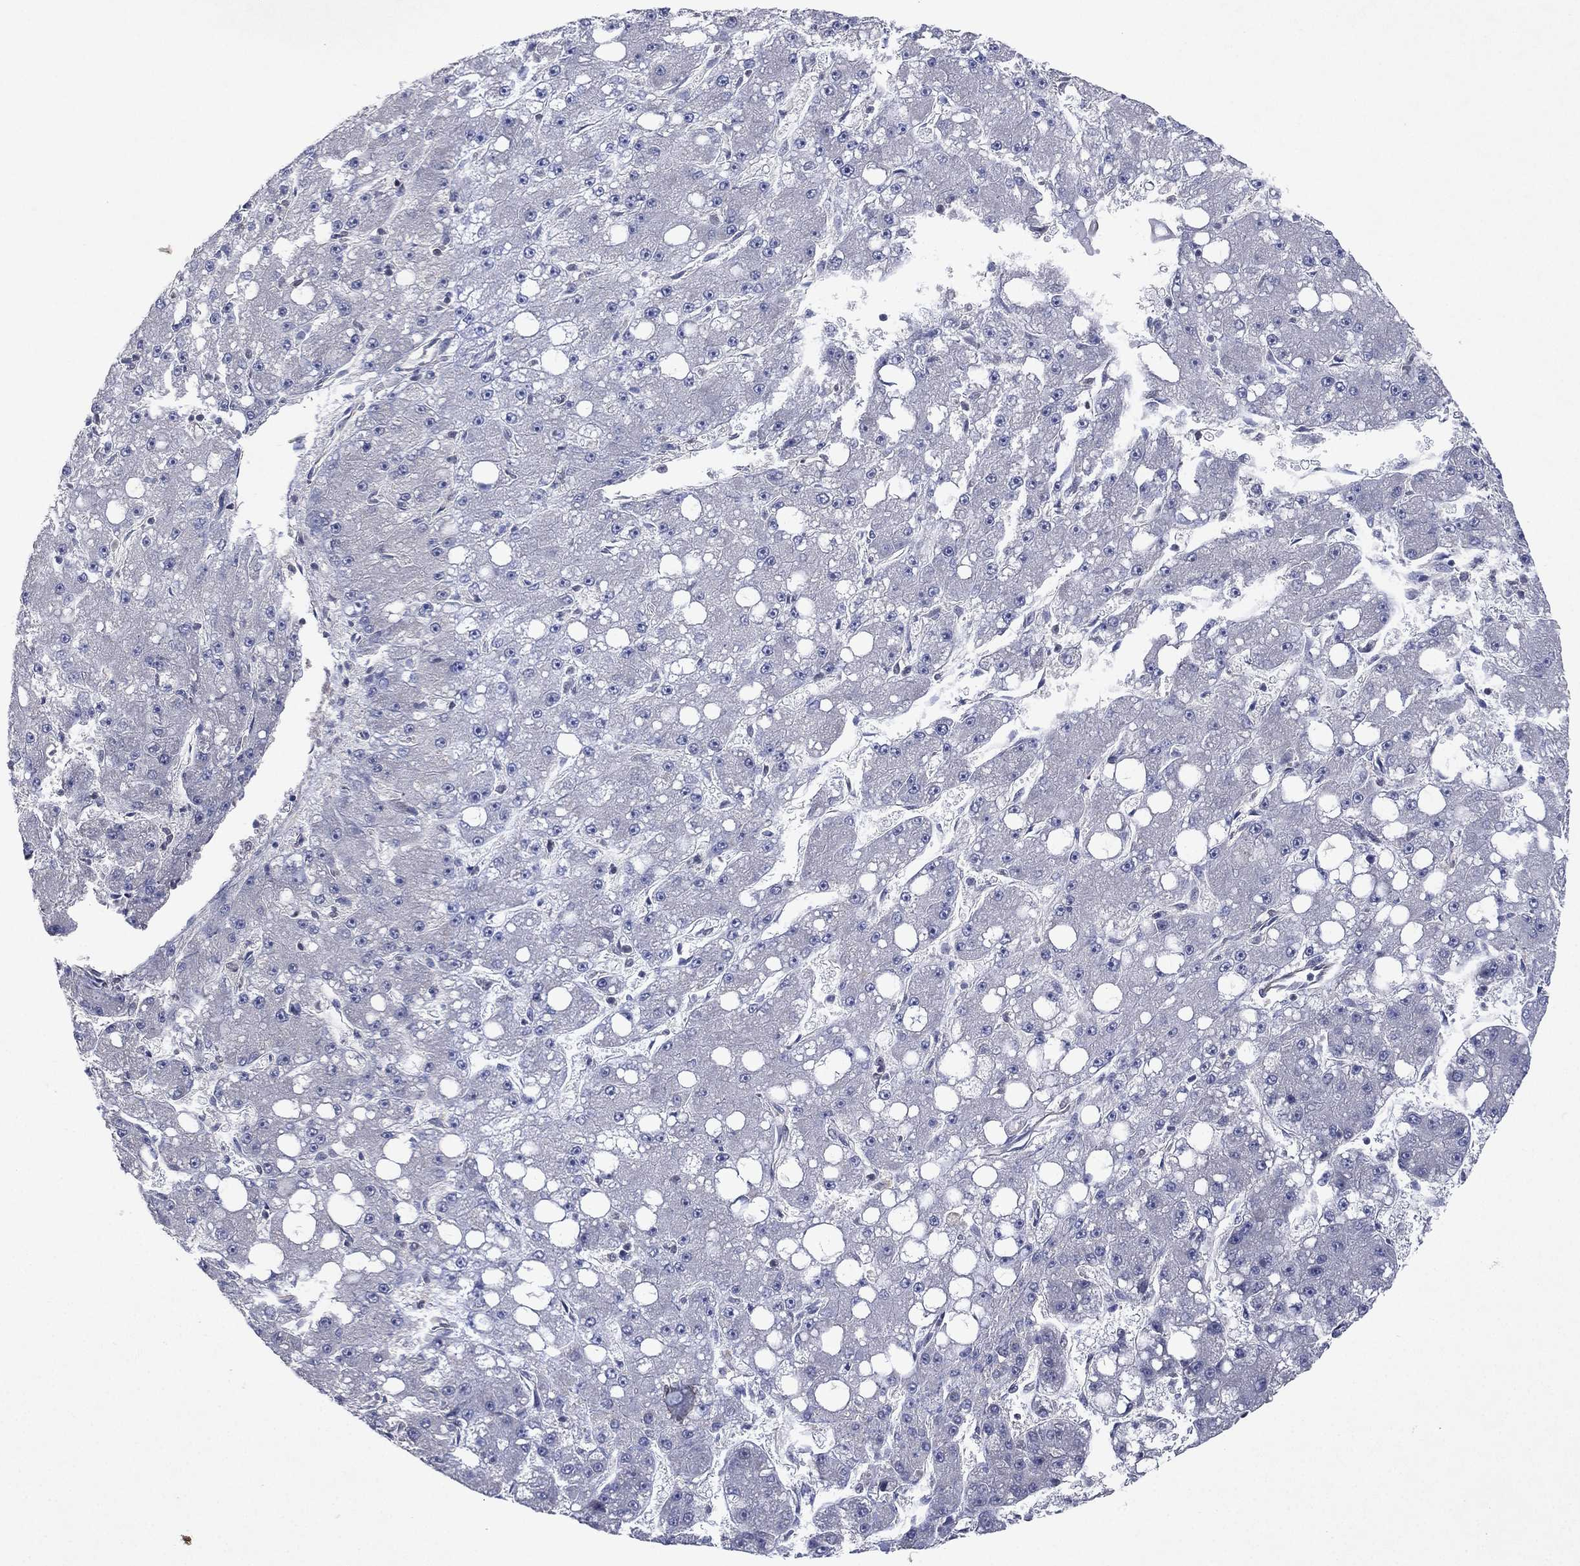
{"staining": {"intensity": "negative", "quantity": "none", "location": "none"}, "tissue": "liver cancer", "cell_type": "Tumor cells", "image_type": "cancer", "snomed": [{"axis": "morphology", "description": "Carcinoma, Hepatocellular, NOS"}, {"axis": "topography", "description": "Liver"}], "caption": "This is an IHC photomicrograph of hepatocellular carcinoma (liver). There is no expression in tumor cells.", "gene": "FLI1", "patient": {"sex": "male", "age": 67}}